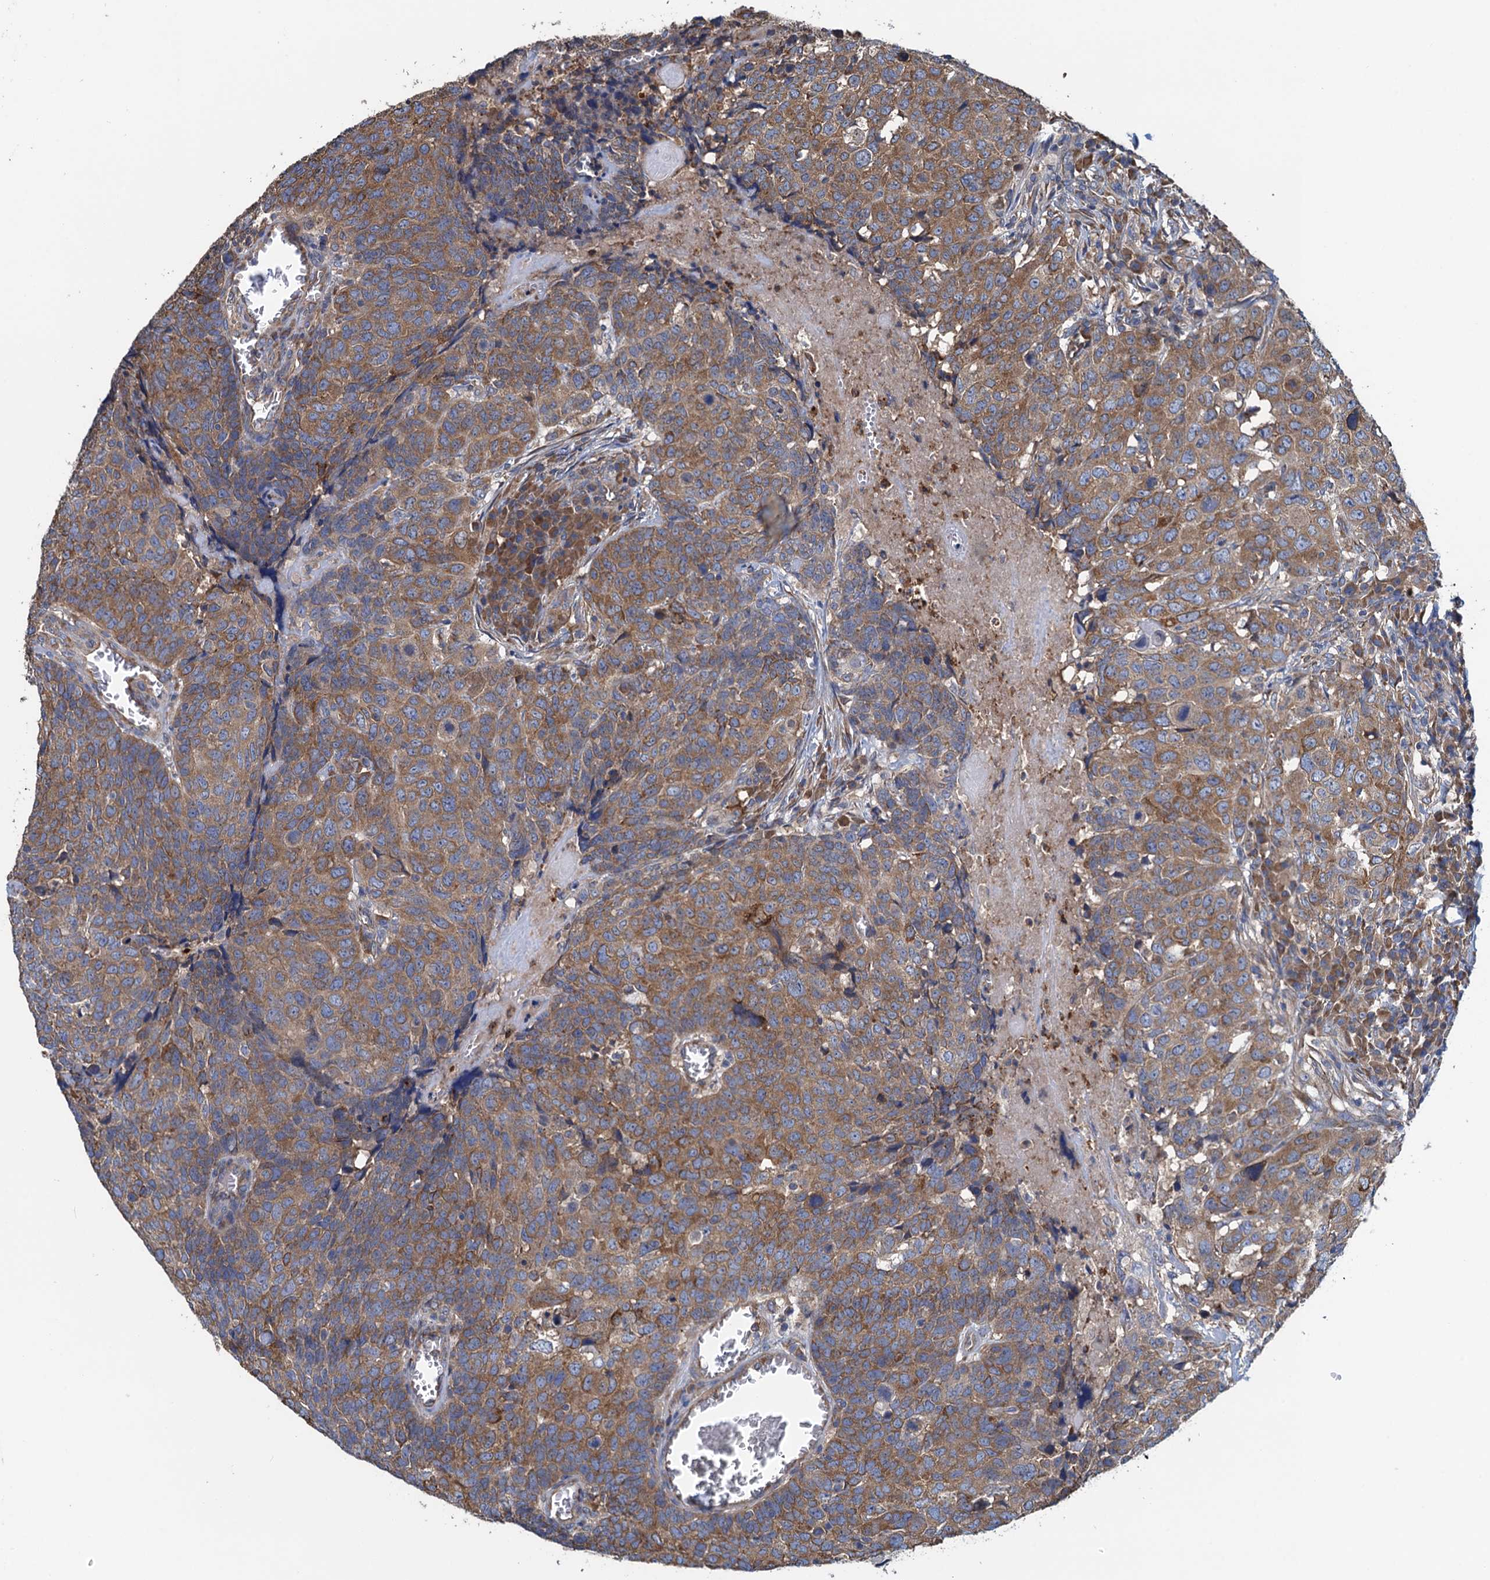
{"staining": {"intensity": "moderate", "quantity": ">75%", "location": "cytoplasmic/membranous"}, "tissue": "head and neck cancer", "cell_type": "Tumor cells", "image_type": "cancer", "snomed": [{"axis": "morphology", "description": "Squamous cell carcinoma, NOS"}, {"axis": "topography", "description": "Head-Neck"}], "caption": "This photomicrograph displays IHC staining of head and neck cancer, with medium moderate cytoplasmic/membranous positivity in about >75% of tumor cells.", "gene": "ADCY9", "patient": {"sex": "male", "age": 66}}